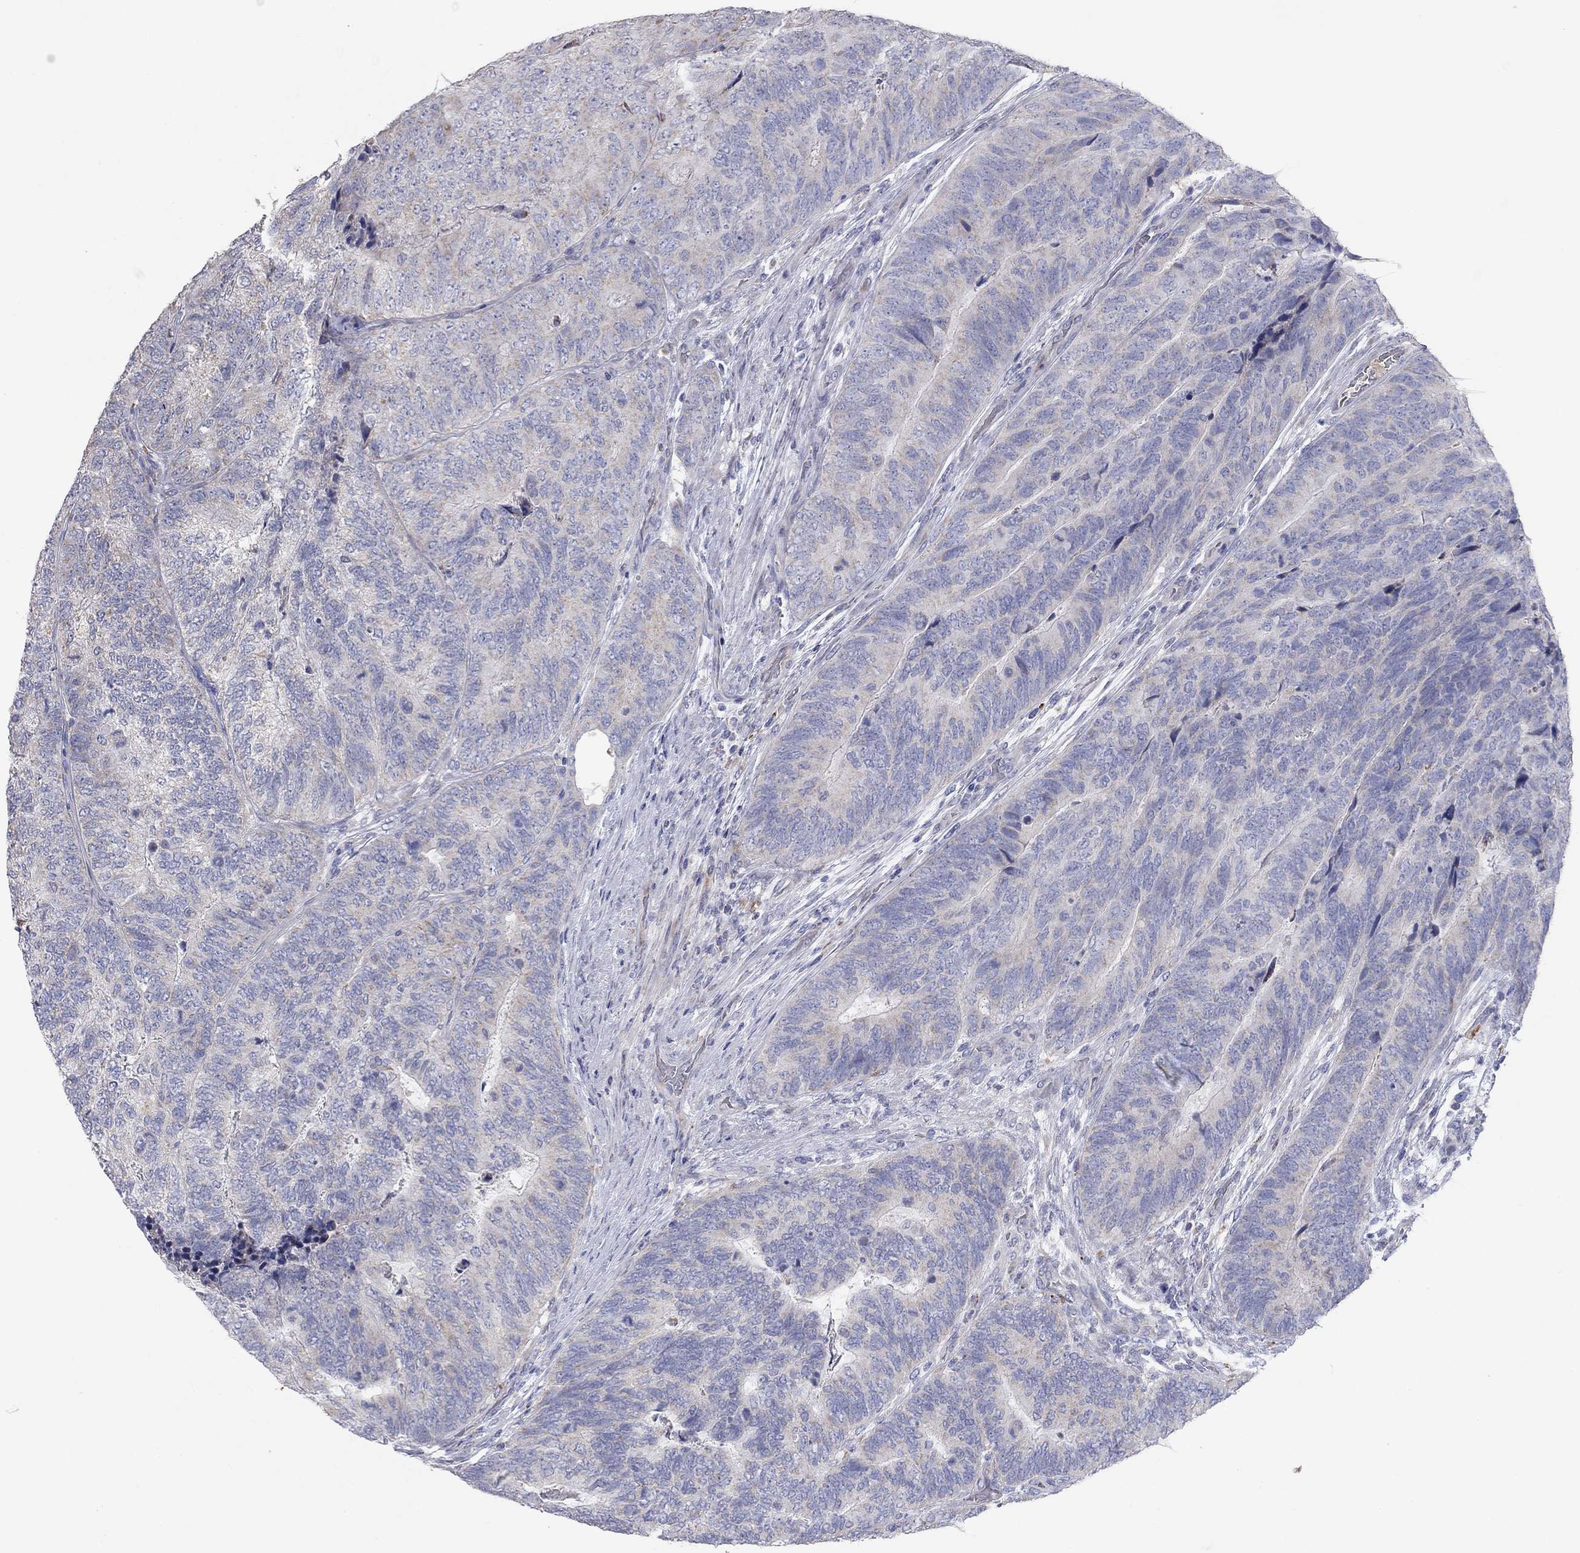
{"staining": {"intensity": "negative", "quantity": "none", "location": "none"}, "tissue": "colorectal cancer", "cell_type": "Tumor cells", "image_type": "cancer", "snomed": [{"axis": "morphology", "description": "Adenocarcinoma, NOS"}, {"axis": "topography", "description": "Colon"}], "caption": "The micrograph displays no significant positivity in tumor cells of colorectal cancer (adenocarcinoma).", "gene": "PTGDS", "patient": {"sex": "female", "age": 67}}